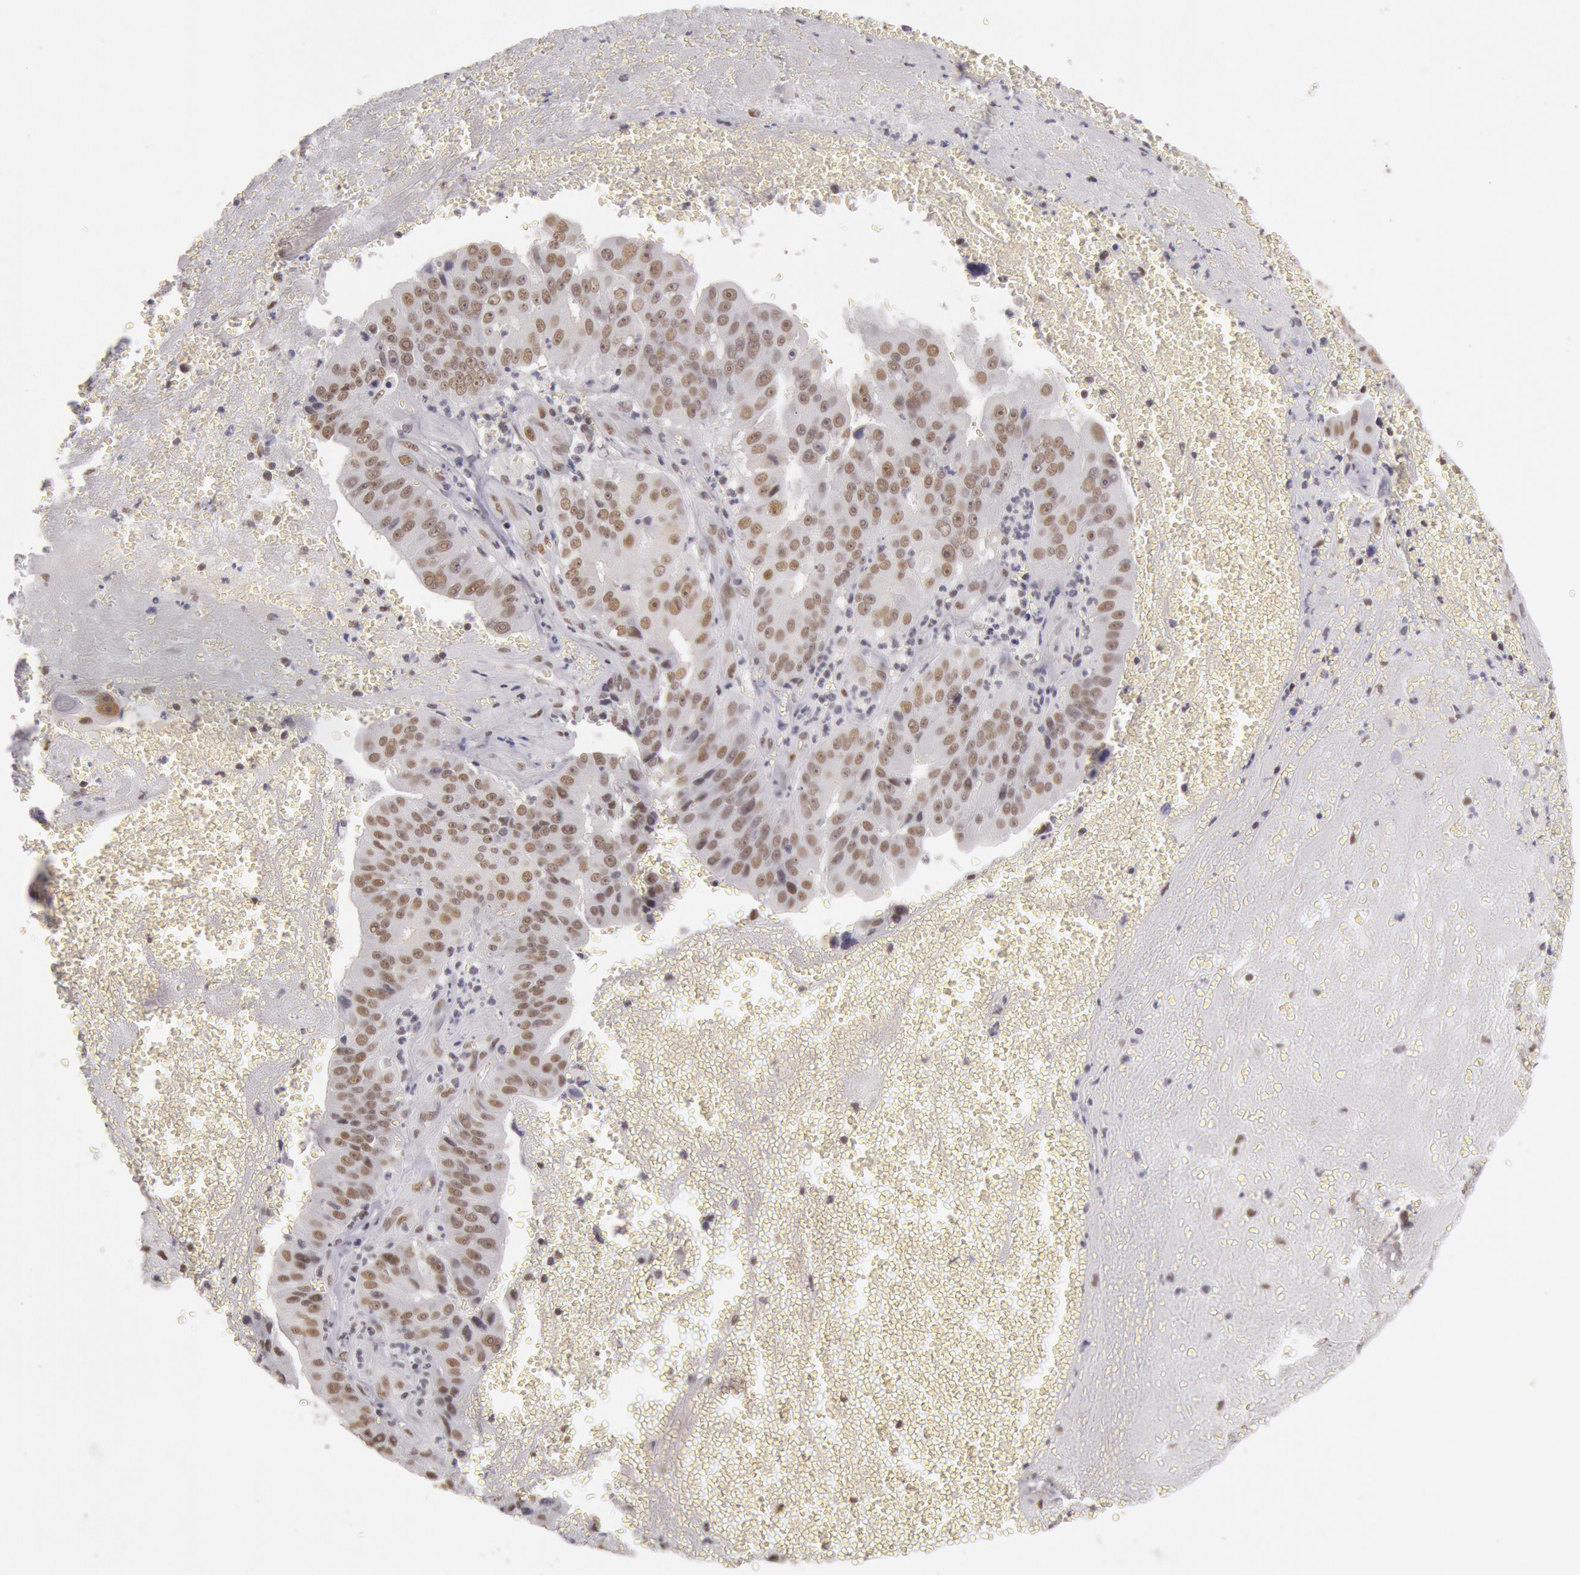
{"staining": {"intensity": "moderate", "quantity": ">75%", "location": "nuclear"}, "tissue": "liver cancer", "cell_type": "Tumor cells", "image_type": "cancer", "snomed": [{"axis": "morphology", "description": "Cholangiocarcinoma"}, {"axis": "topography", "description": "Liver"}], "caption": "The image demonstrates immunohistochemical staining of liver cancer. There is moderate nuclear staining is identified in approximately >75% of tumor cells.", "gene": "ESS2", "patient": {"sex": "female", "age": 79}}